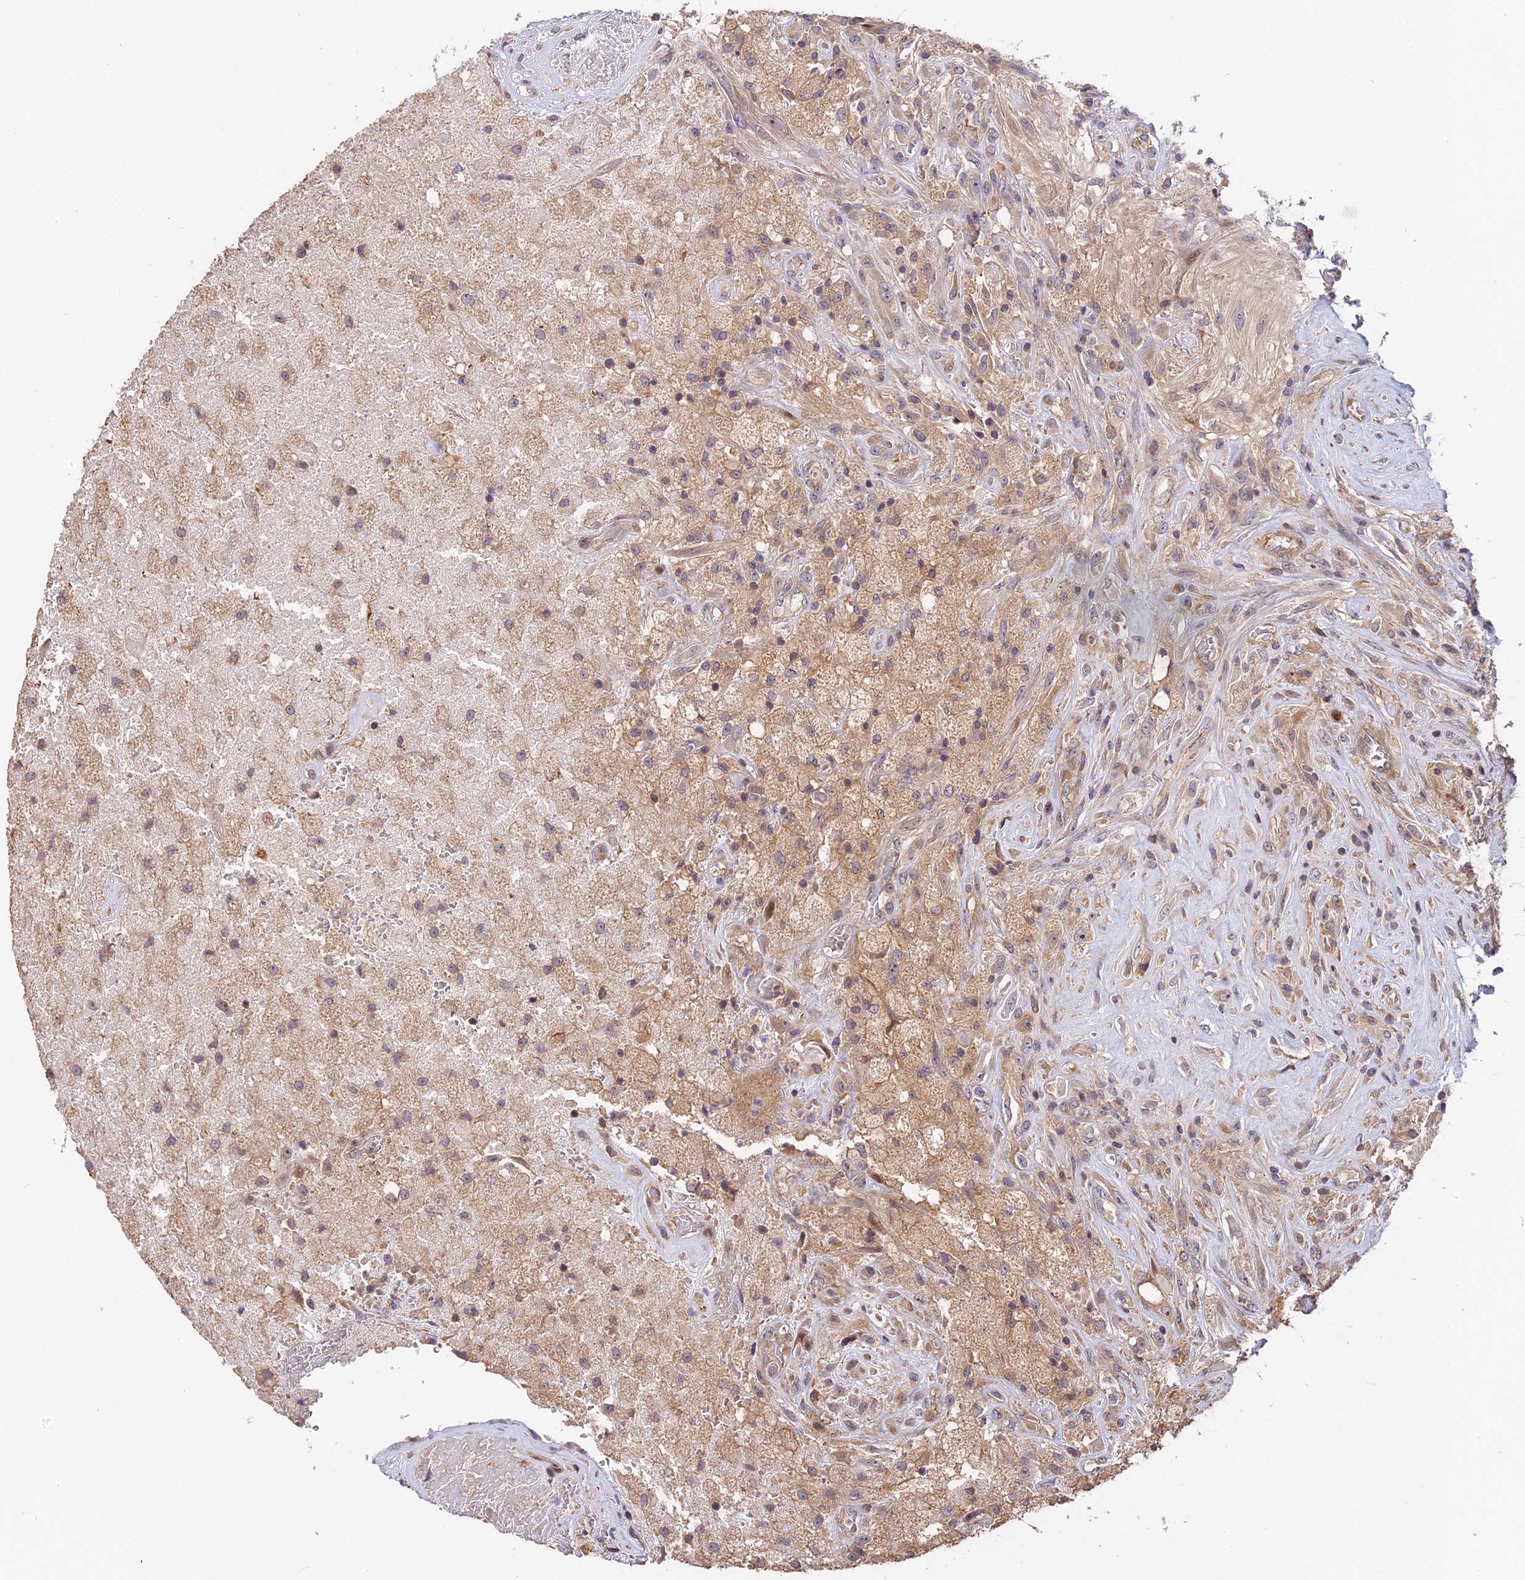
{"staining": {"intensity": "weak", "quantity": "<25%", "location": "cytoplasmic/membranous"}, "tissue": "glioma", "cell_type": "Tumor cells", "image_type": "cancer", "snomed": [{"axis": "morphology", "description": "Glioma, malignant, High grade"}, {"axis": "topography", "description": "Brain"}], "caption": "The immunohistochemistry histopathology image has no significant expression in tumor cells of malignant glioma (high-grade) tissue.", "gene": "ARHGAP17", "patient": {"sex": "male", "age": 56}}